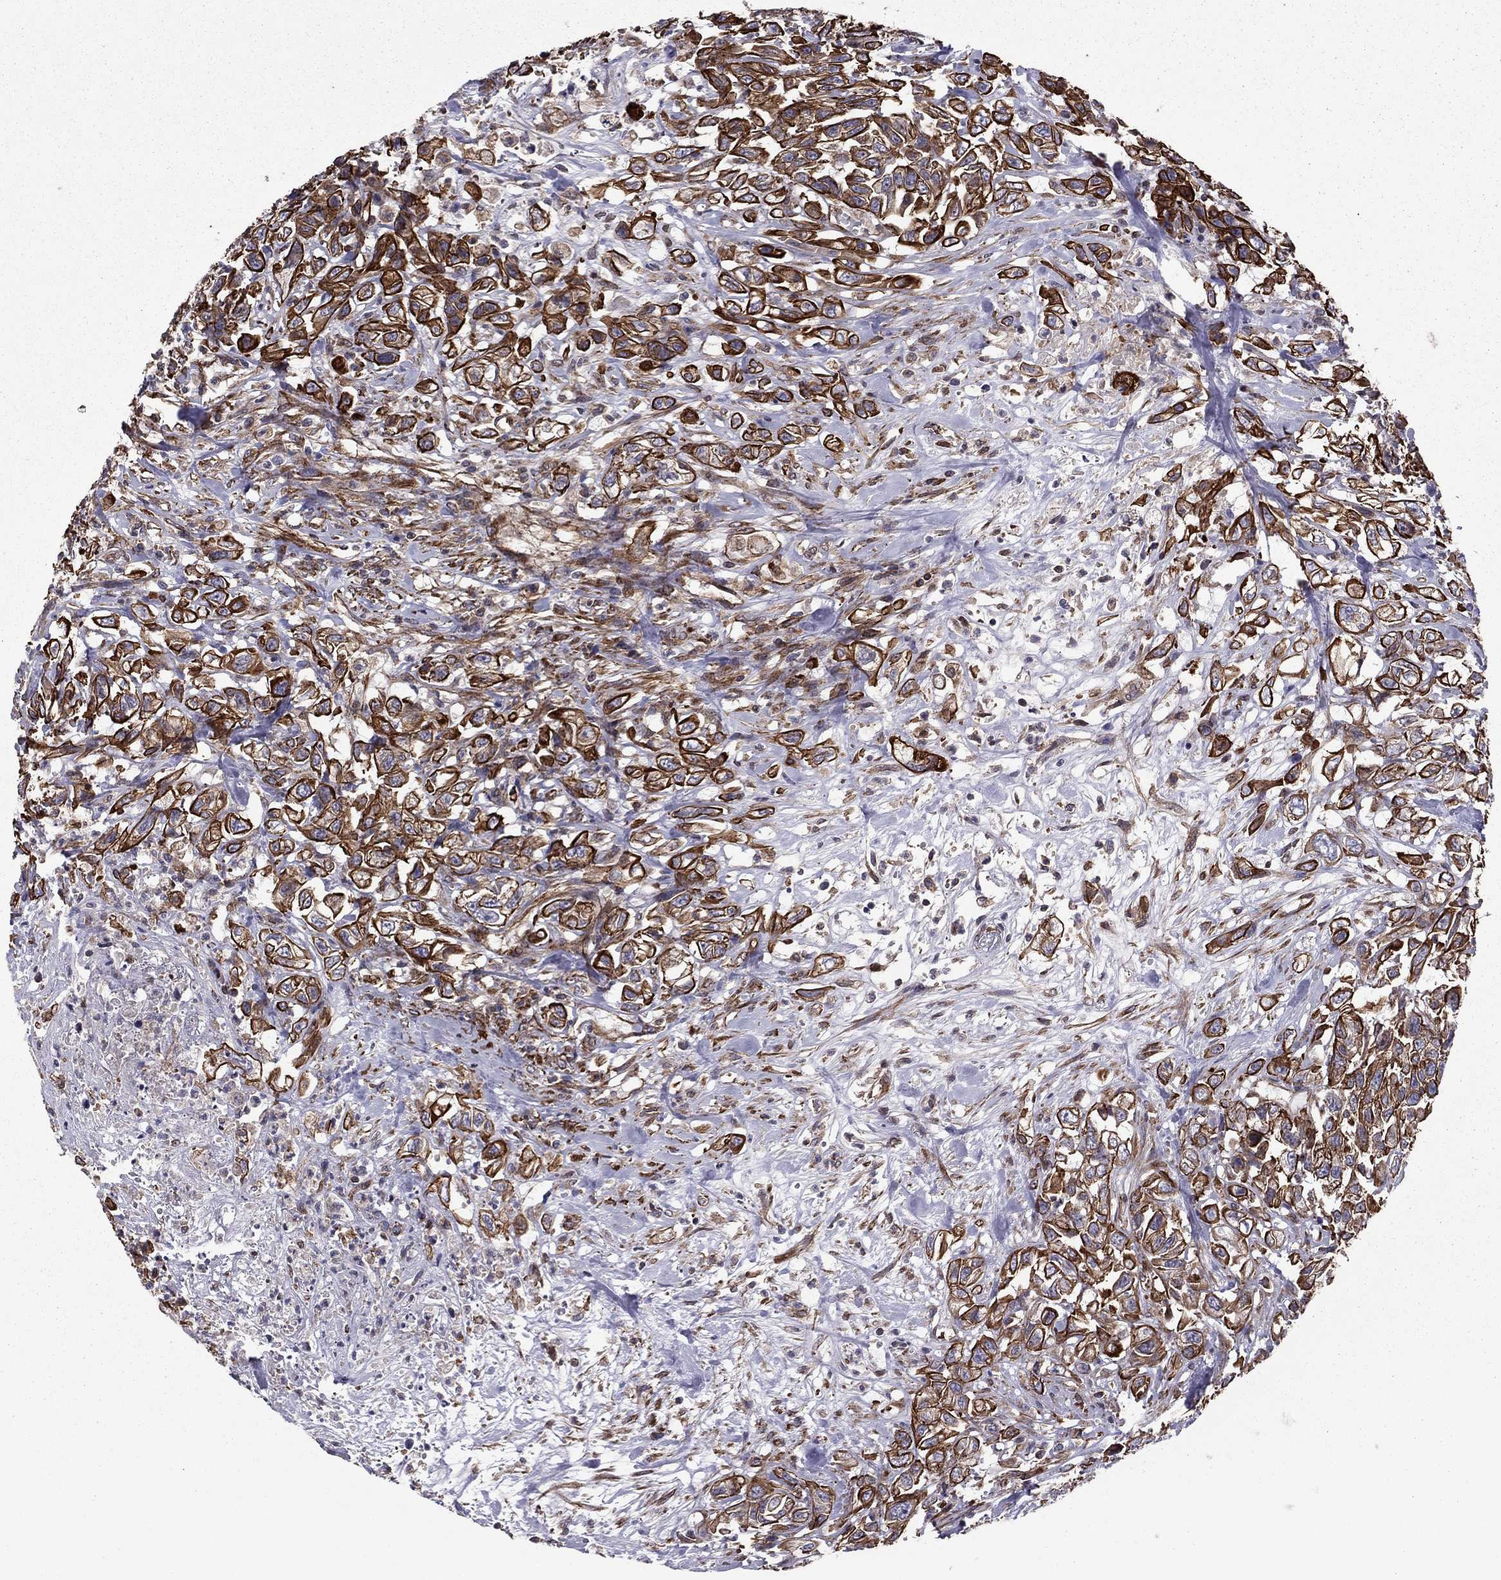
{"staining": {"intensity": "strong", "quantity": ">75%", "location": "cytoplasmic/membranous"}, "tissue": "urothelial cancer", "cell_type": "Tumor cells", "image_type": "cancer", "snomed": [{"axis": "morphology", "description": "Urothelial carcinoma, High grade"}, {"axis": "topography", "description": "Urinary bladder"}], "caption": "This photomicrograph reveals IHC staining of urothelial cancer, with high strong cytoplasmic/membranous expression in approximately >75% of tumor cells.", "gene": "SHMT1", "patient": {"sex": "female", "age": 56}}